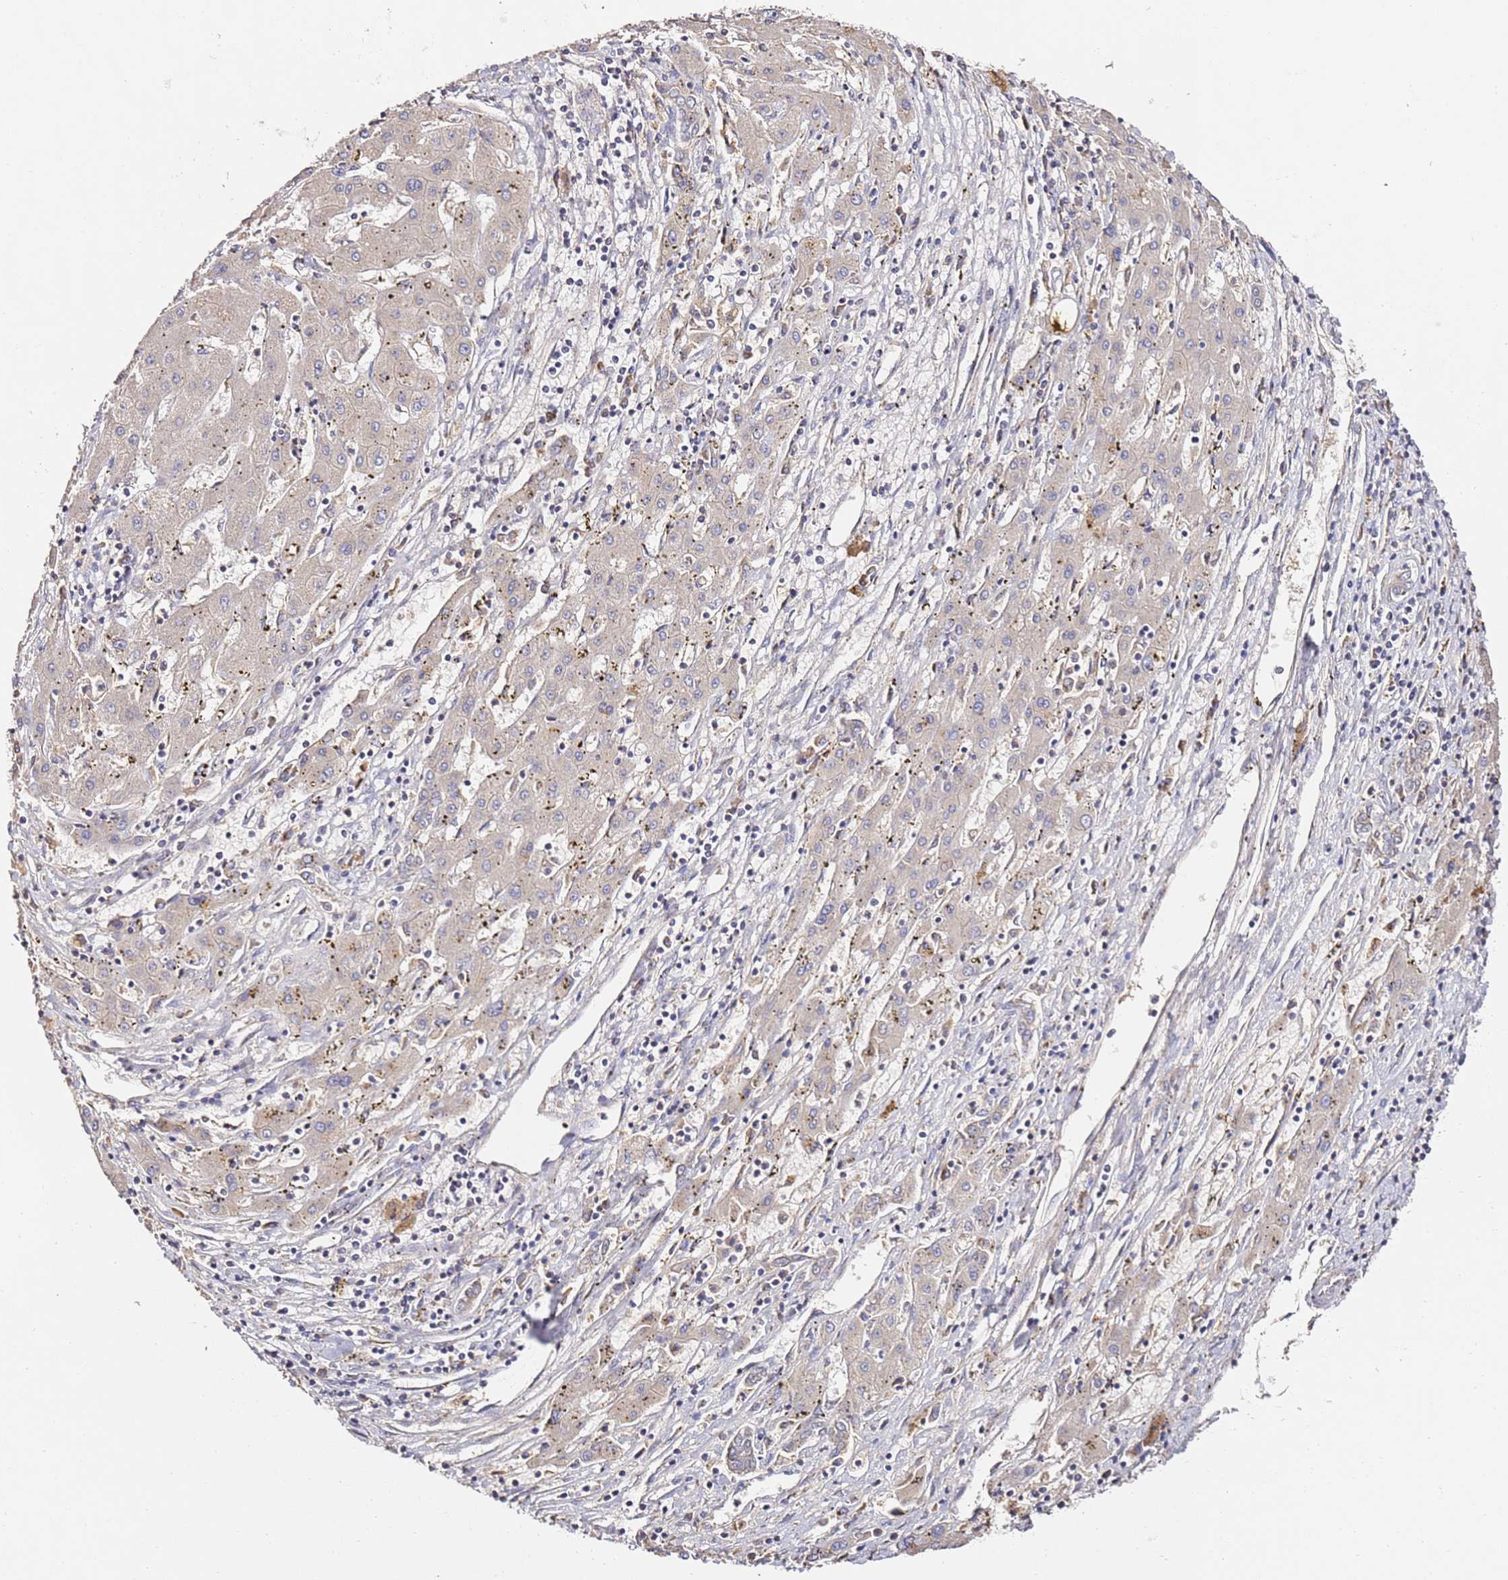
{"staining": {"intensity": "negative", "quantity": "none", "location": "none"}, "tissue": "liver cancer", "cell_type": "Tumor cells", "image_type": "cancer", "snomed": [{"axis": "morphology", "description": "Carcinoma, Hepatocellular, NOS"}, {"axis": "topography", "description": "Liver"}], "caption": "IHC of human hepatocellular carcinoma (liver) demonstrates no positivity in tumor cells. (DAB IHC visualized using brightfield microscopy, high magnification).", "gene": "OR2B11", "patient": {"sex": "male", "age": 72}}